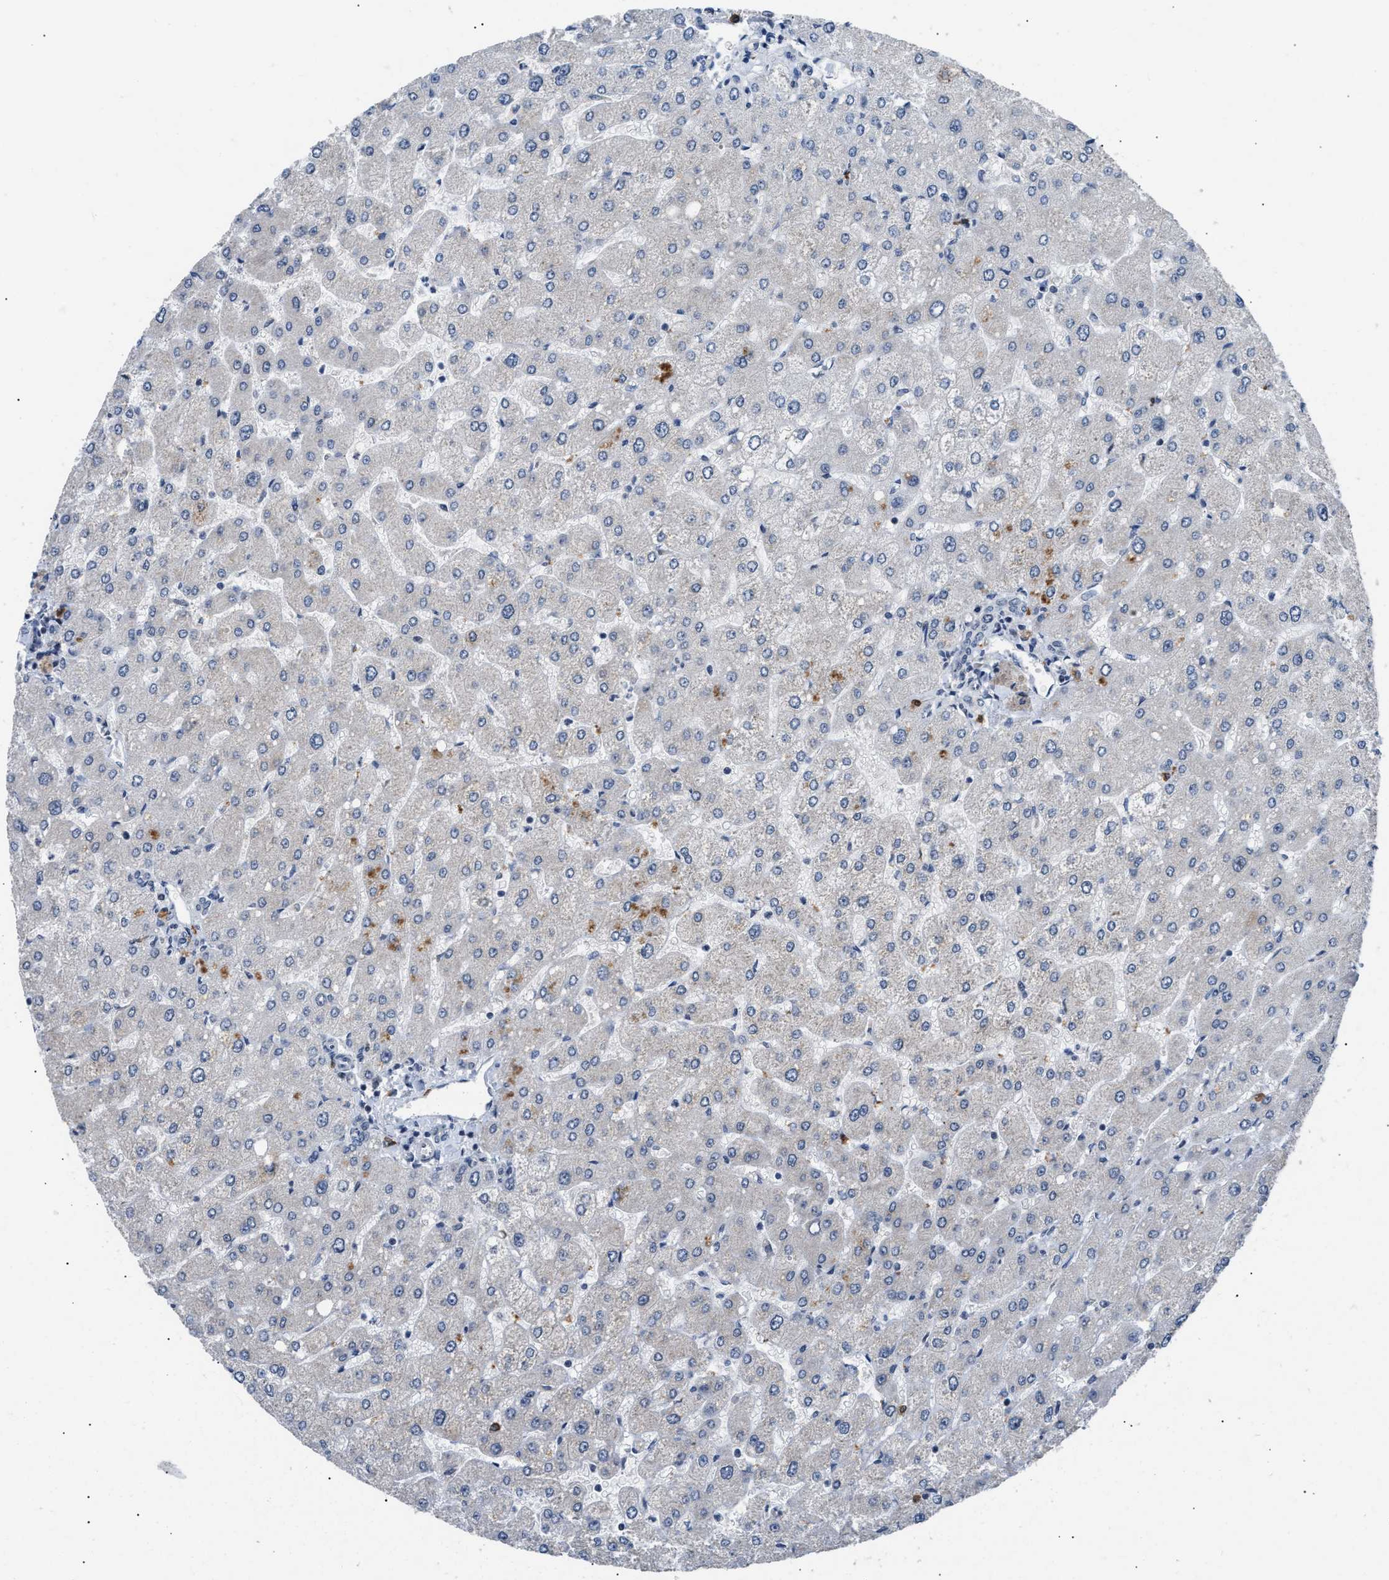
{"staining": {"intensity": "negative", "quantity": "none", "location": "none"}, "tissue": "liver", "cell_type": "Cholangiocytes", "image_type": "normal", "snomed": [{"axis": "morphology", "description": "Normal tissue, NOS"}, {"axis": "topography", "description": "Liver"}], "caption": "Immunohistochemistry (IHC) micrograph of unremarkable liver: liver stained with DAB (3,3'-diaminobenzidine) exhibits no significant protein expression in cholangiocytes. The staining is performed using DAB (3,3'-diaminobenzidine) brown chromogen with nuclei counter-stained in using hematoxylin.", "gene": "TXNRD3", "patient": {"sex": "male", "age": 55}}